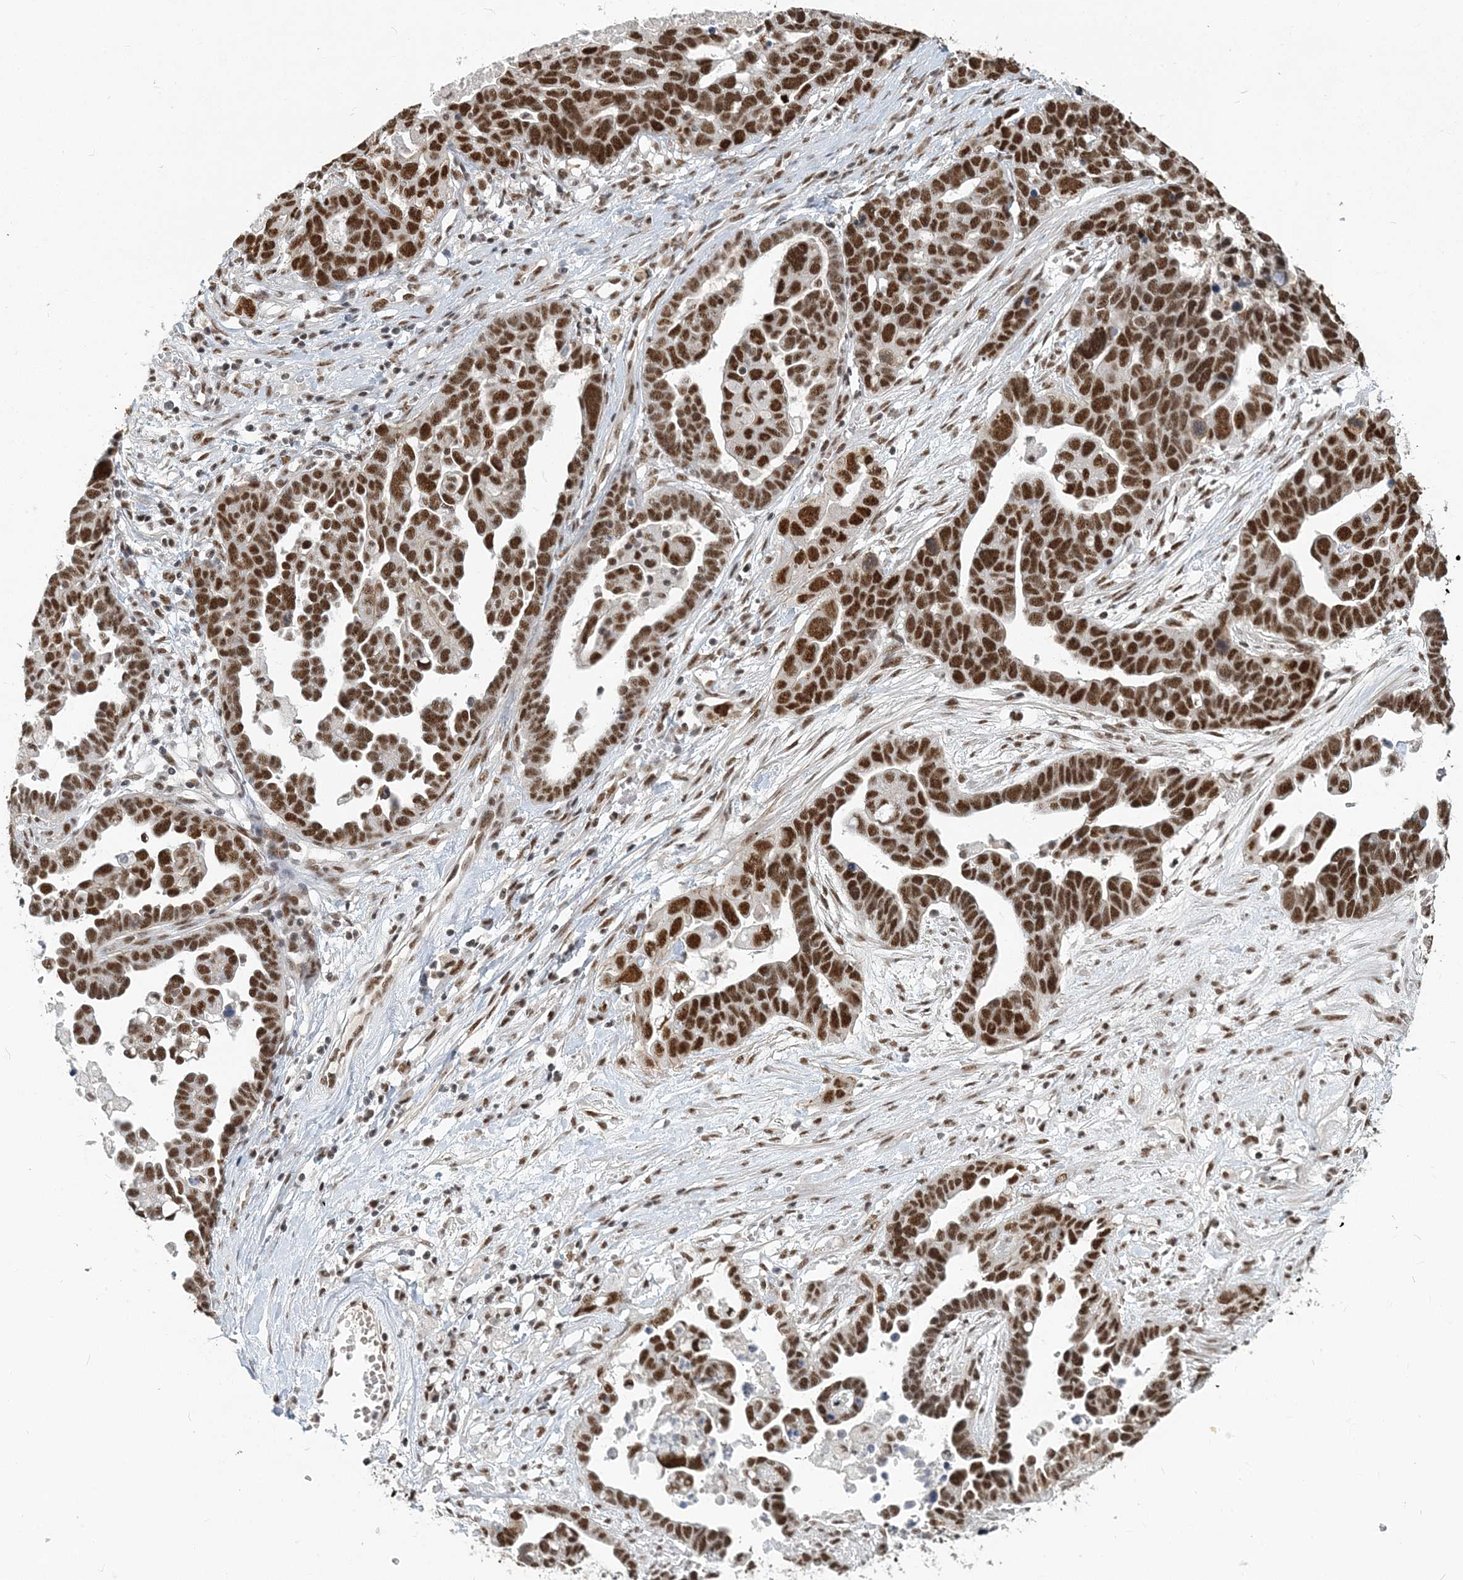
{"staining": {"intensity": "strong", "quantity": ">75%", "location": "nuclear"}, "tissue": "ovarian cancer", "cell_type": "Tumor cells", "image_type": "cancer", "snomed": [{"axis": "morphology", "description": "Cystadenocarcinoma, serous, NOS"}, {"axis": "topography", "description": "Ovary"}], "caption": "IHC image of human ovarian serous cystadenocarcinoma stained for a protein (brown), which exhibits high levels of strong nuclear positivity in about >75% of tumor cells.", "gene": "PLRG1", "patient": {"sex": "female", "age": 54}}